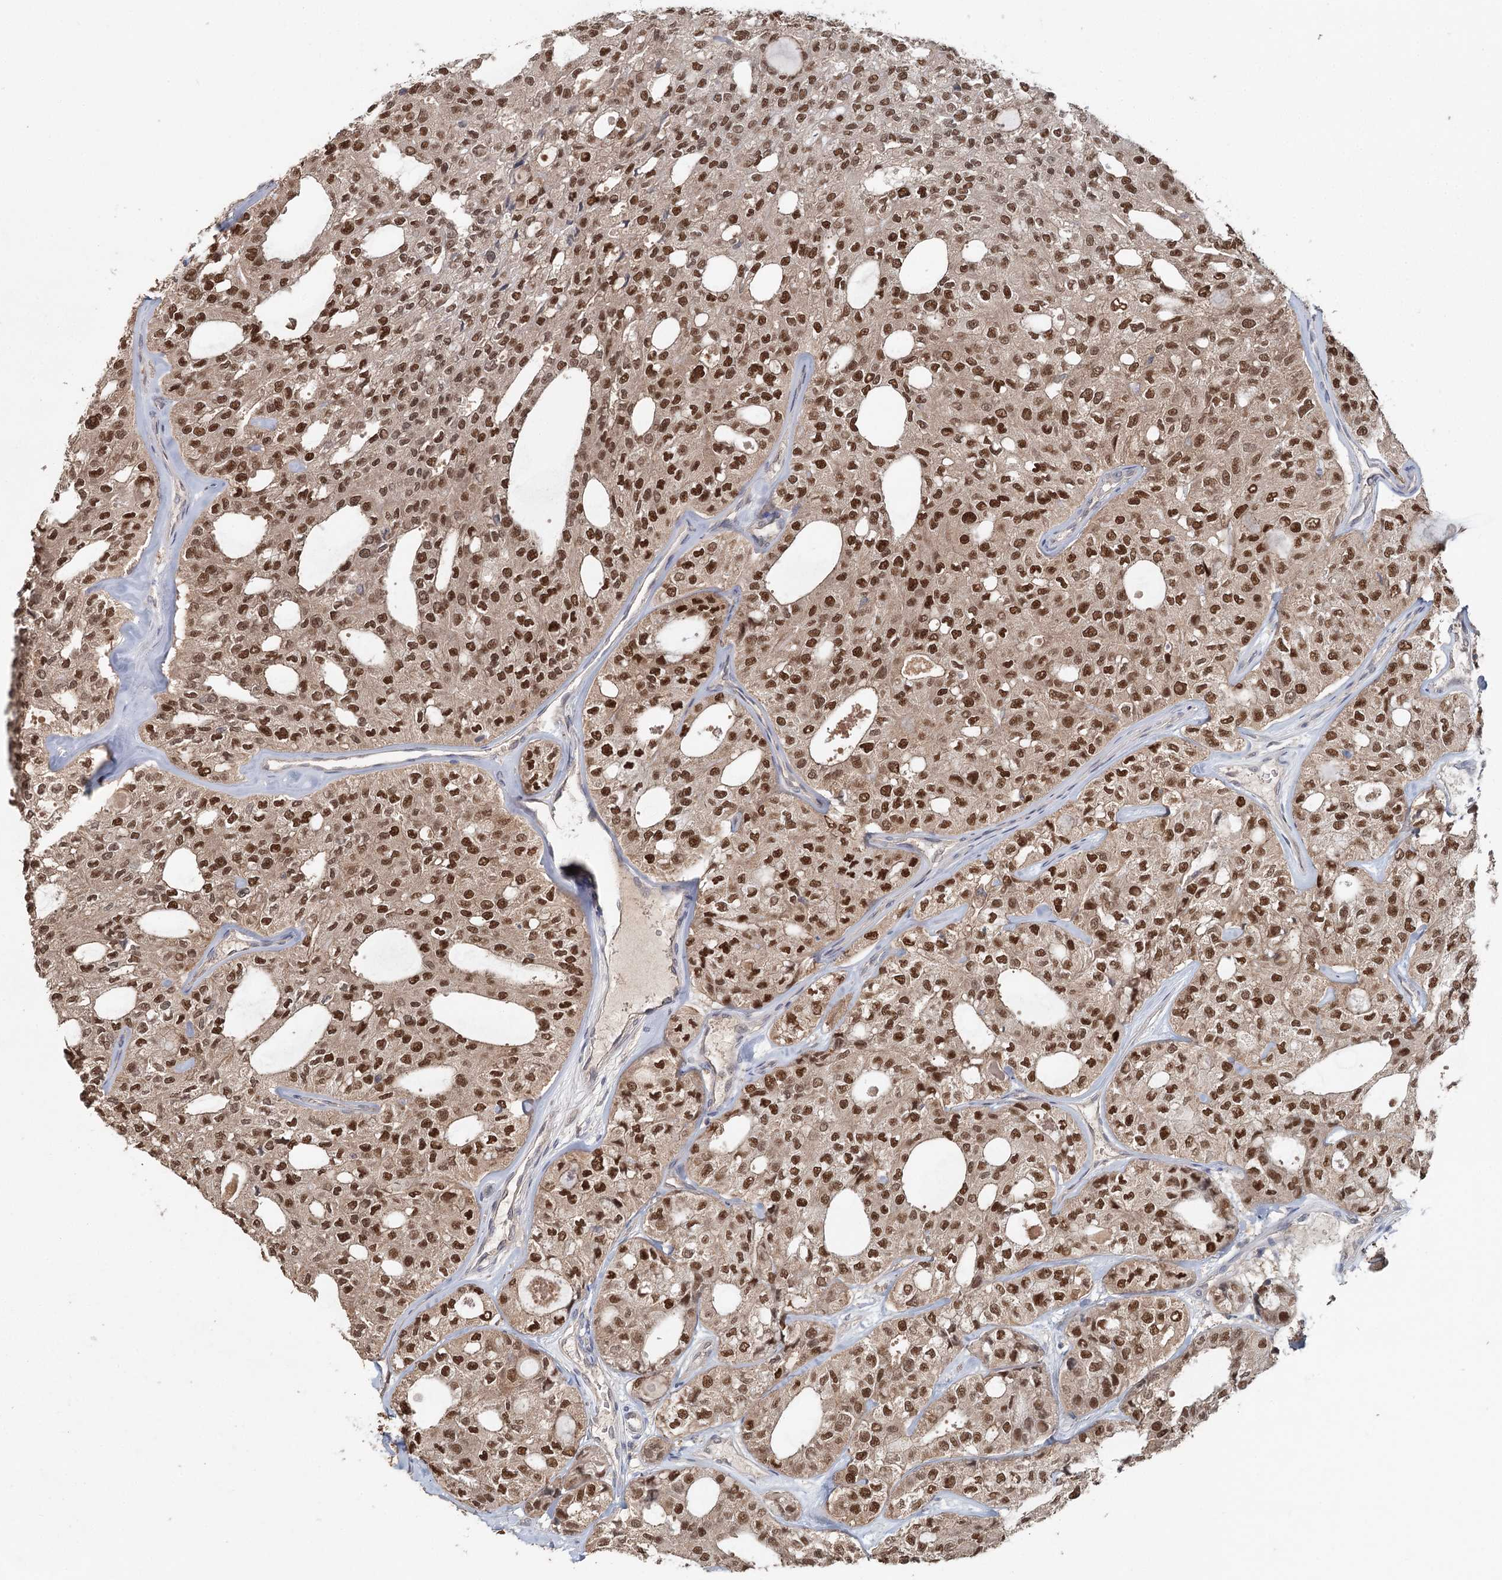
{"staining": {"intensity": "strong", "quantity": ">75%", "location": "nuclear"}, "tissue": "thyroid cancer", "cell_type": "Tumor cells", "image_type": "cancer", "snomed": [{"axis": "morphology", "description": "Follicular adenoma carcinoma, NOS"}, {"axis": "topography", "description": "Thyroid gland"}], "caption": "Immunohistochemical staining of human thyroid cancer reveals strong nuclear protein positivity in about >75% of tumor cells. The staining was performed using DAB (3,3'-diaminobenzidine) to visualize the protein expression in brown, while the nuclei were stained in blue with hematoxylin (Magnification: 20x).", "gene": "ADK", "patient": {"sex": "male", "age": 75}}